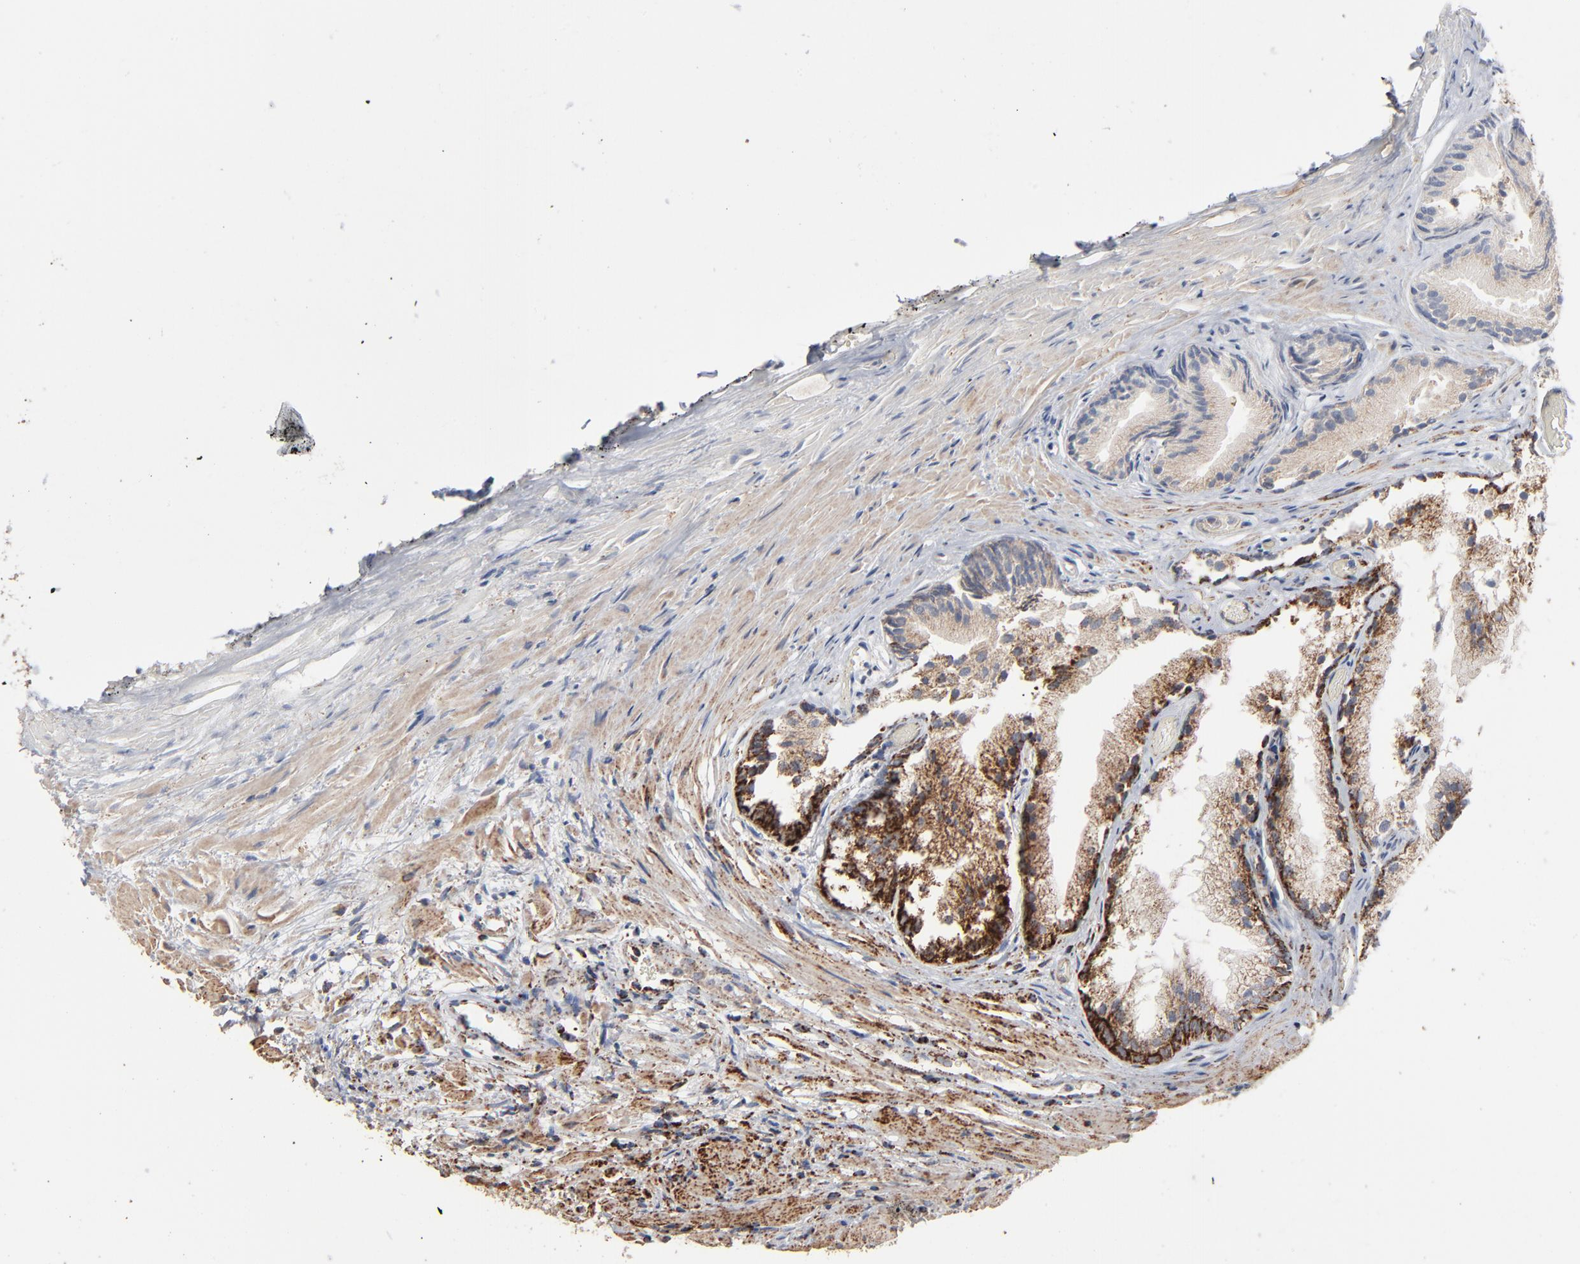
{"staining": {"intensity": "strong", "quantity": ">75%", "location": "cytoplasmic/membranous"}, "tissue": "prostate", "cell_type": "Glandular cells", "image_type": "normal", "snomed": [{"axis": "morphology", "description": "Normal tissue, NOS"}, {"axis": "topography", "description": "Prostate"}], "caption": "Immunohistochemical staining of unremarkable prostate reveals high levels of strong cytoplasmic/membranous positivity in about >75% of glandular cells. Nuclei are stained in blue.", "gene": "UQCRC1", "patient": {"sex": "male", "age": 76}}